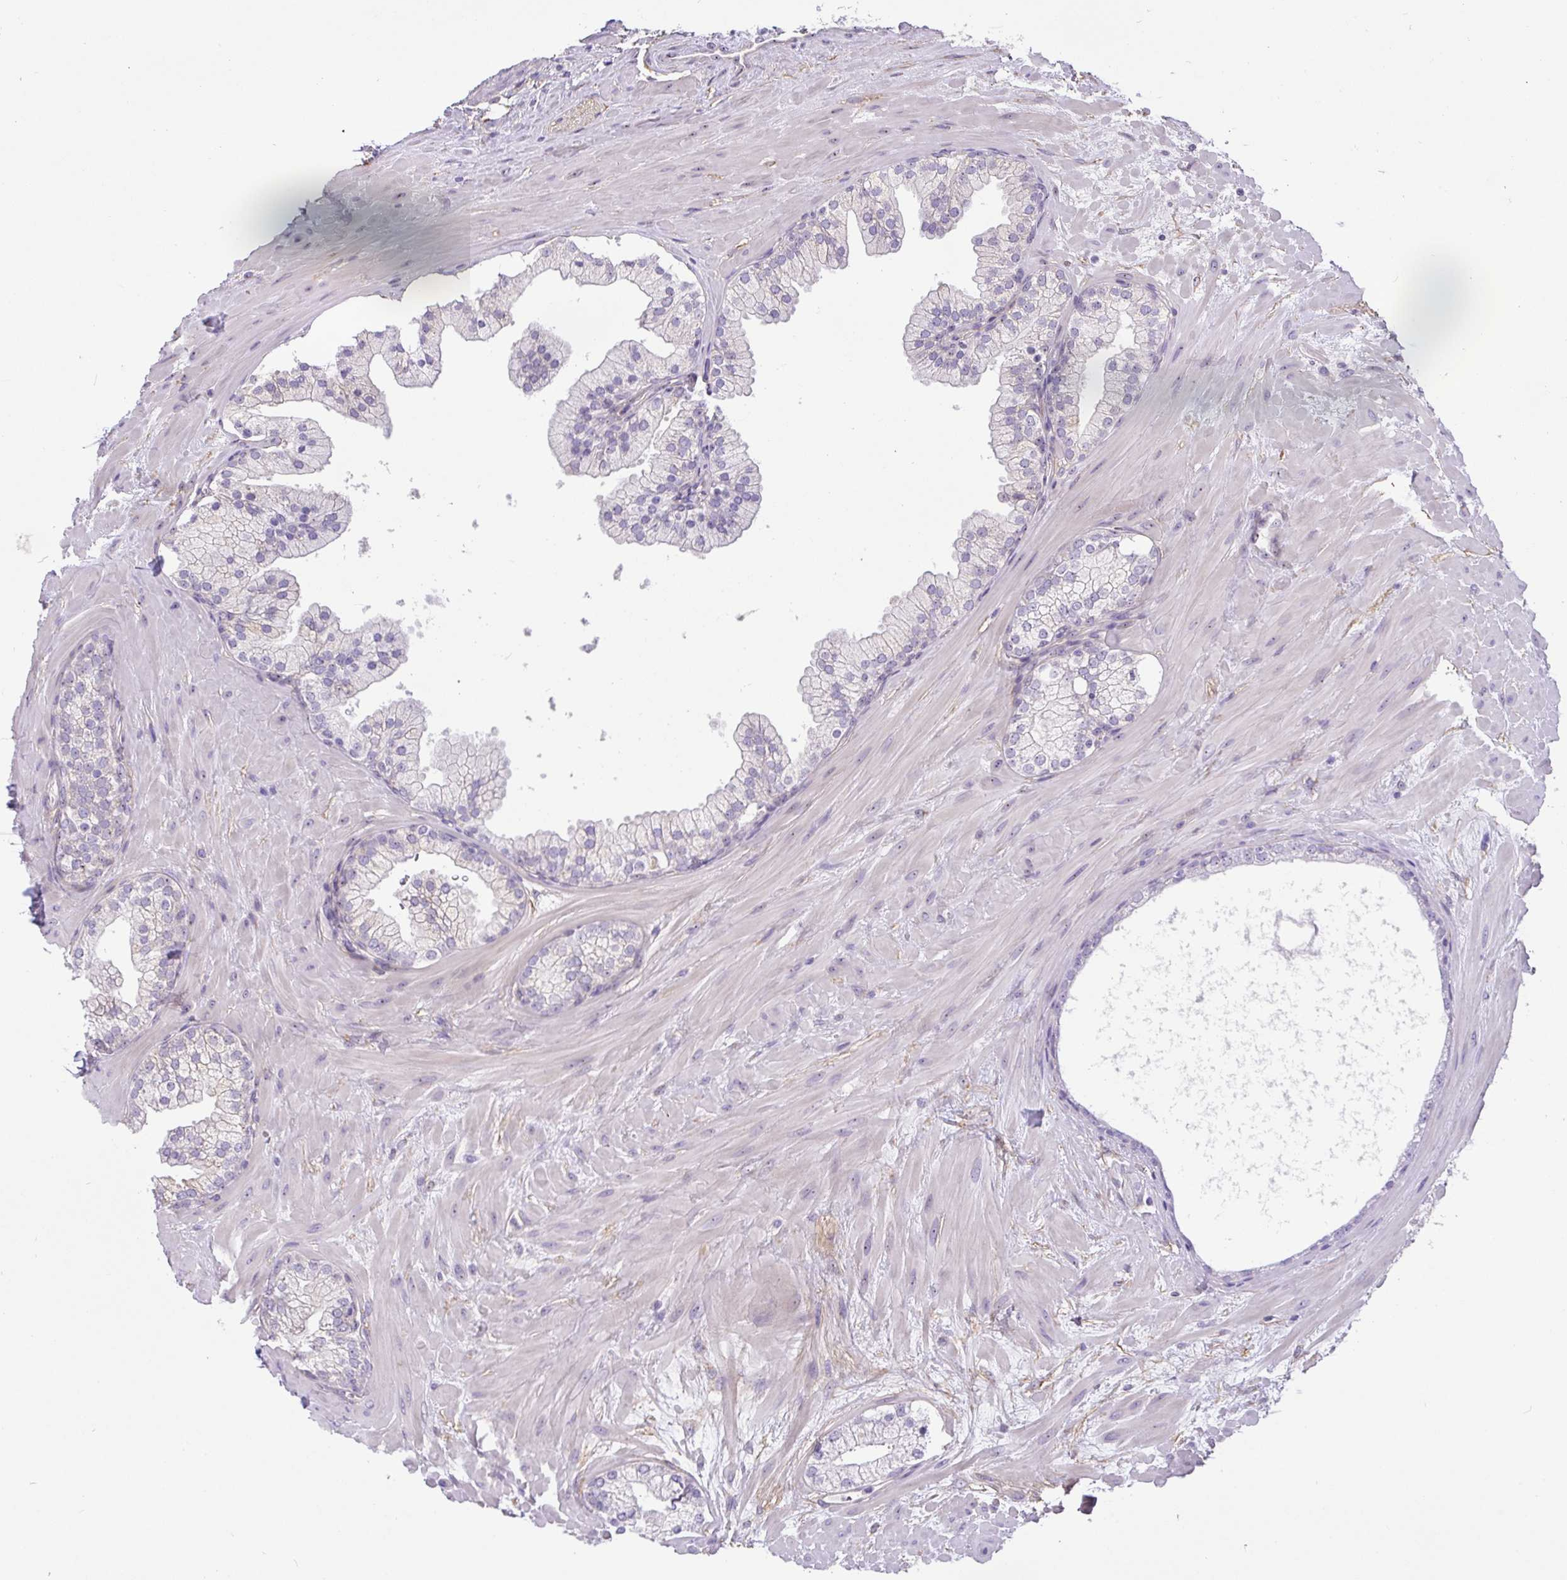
{"staining": {"intensity": "weak", "quantity": "<25%", "location": "cytoplasmic/membranous"}, "tissue": "prostate", "cell_type": "Glandular cells", "image_type": "normal", "snomed": [{"axis": "morphology", "description": "Normal tissue, NOS"}, {"axis": "topography", "description": "Prostate"}, {"axis": "topography", "description": "Peripheral nerve tissue"}], "caption": "IHC photomicrograph of normal human prostate stained for a protein (brown), which shows no staining in glandular cells. (Stains: DAB IHC with hematoxylin counter stain, Microscopy: brightfield microscopy at high magnification).", "gene": "MXRA8", "patient": {"sex": "male", "age": 61}}